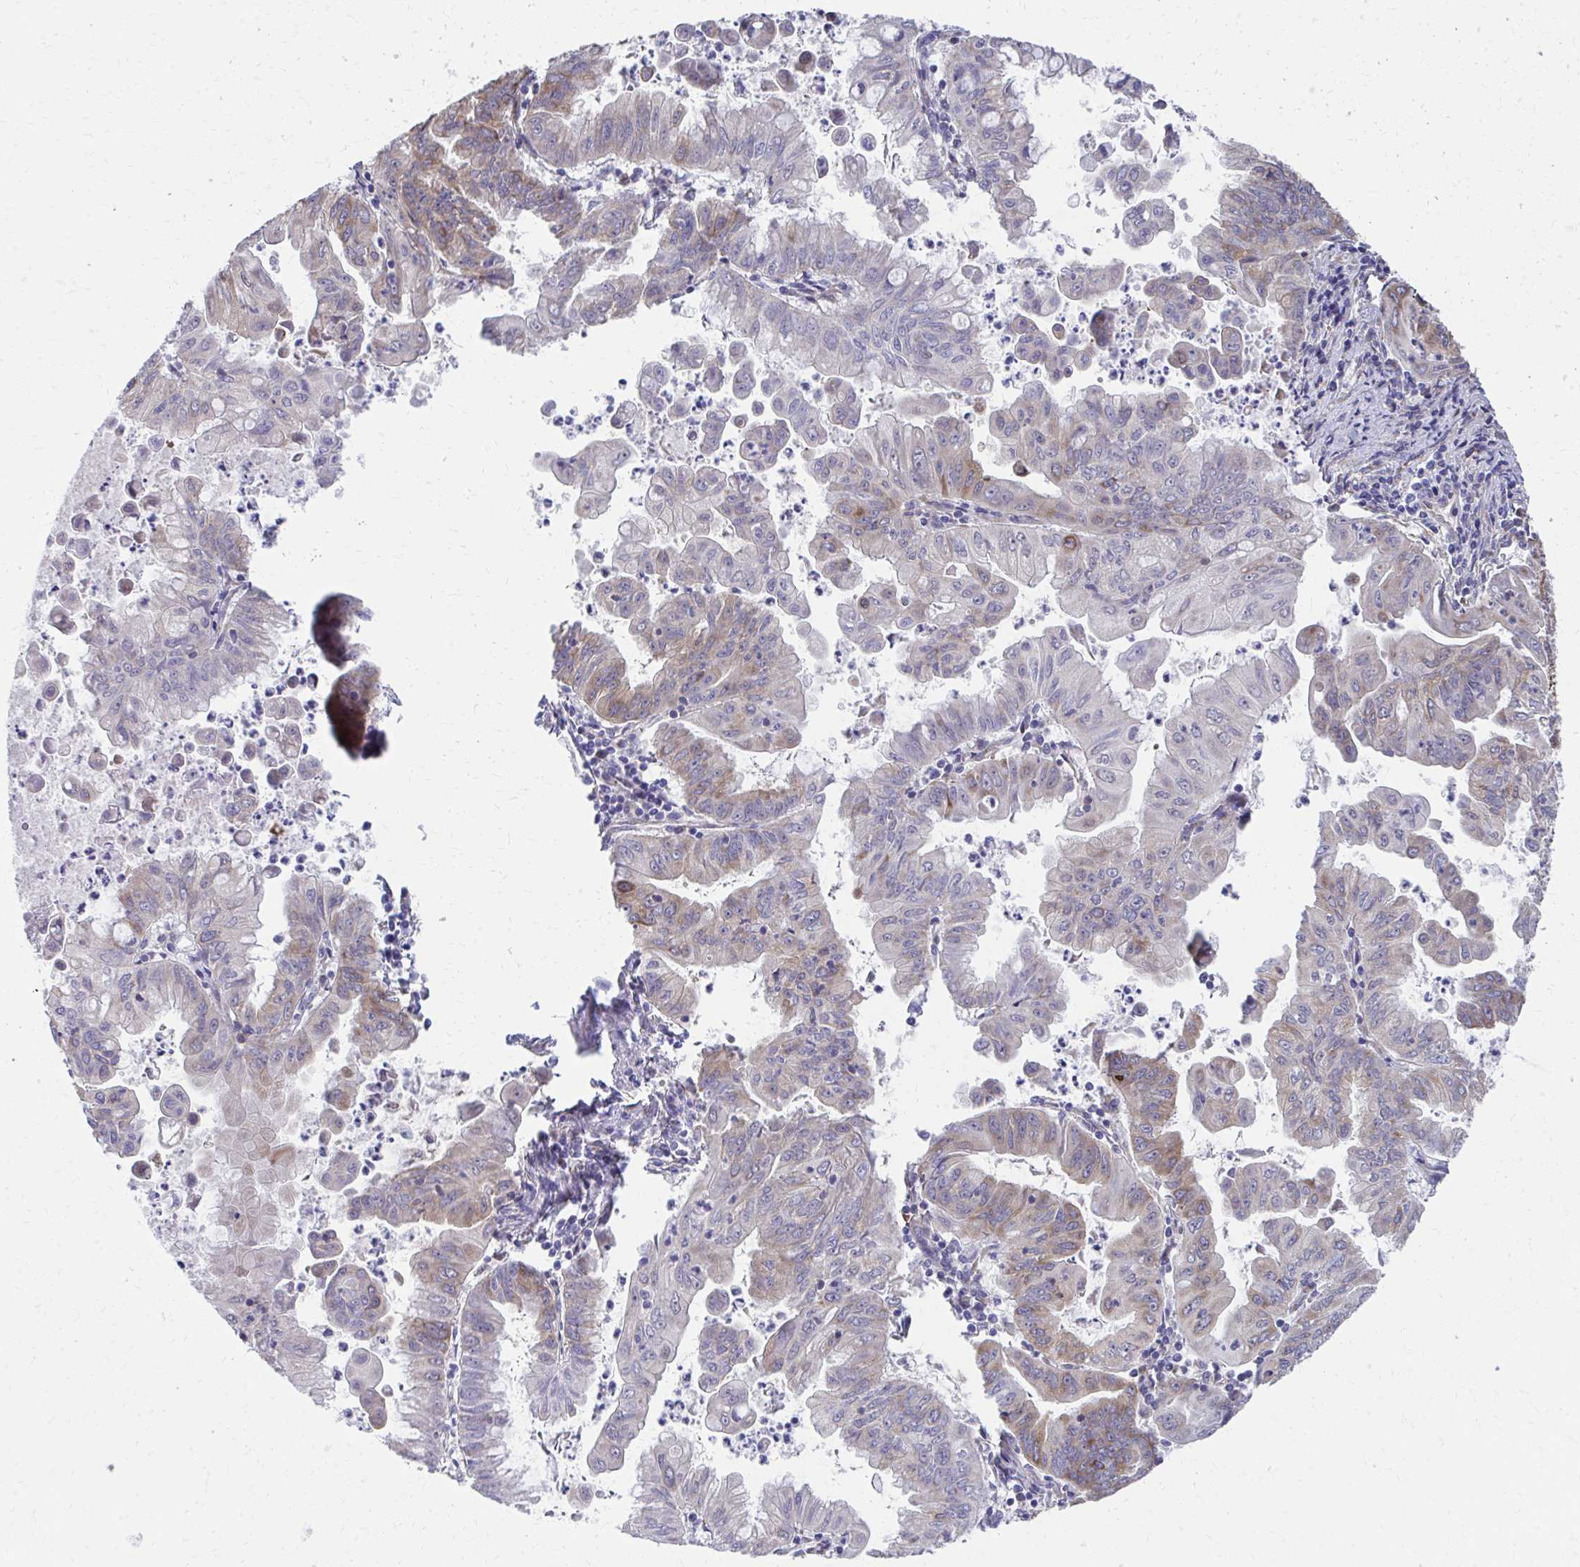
{"staining": {"intensity": "moderate", "quantity": "<25%", "location": "cytoplasmic/membranous"}, "tissue": "stomach cancer", "cell_type": "Tumor cells", "image_type": "cancer", "snomed": [{"axis": "morphology", "description": "Adenocarcinoma, NOS"}, {"axis": "topography", "description": "Stomach, upper"}], "caption": "Immunohistochemistry of stomach cancer exhibits low levels of moderate cytoplasmic/membranous staining in about <25% of tumor cells. The staining is performed using DAB brown chromogen to label protein expression. The nuclei are counter-stained blue using hematoxylin.", "gene": "ZNF778", "patient": {"sex": "male", "age": 80}}